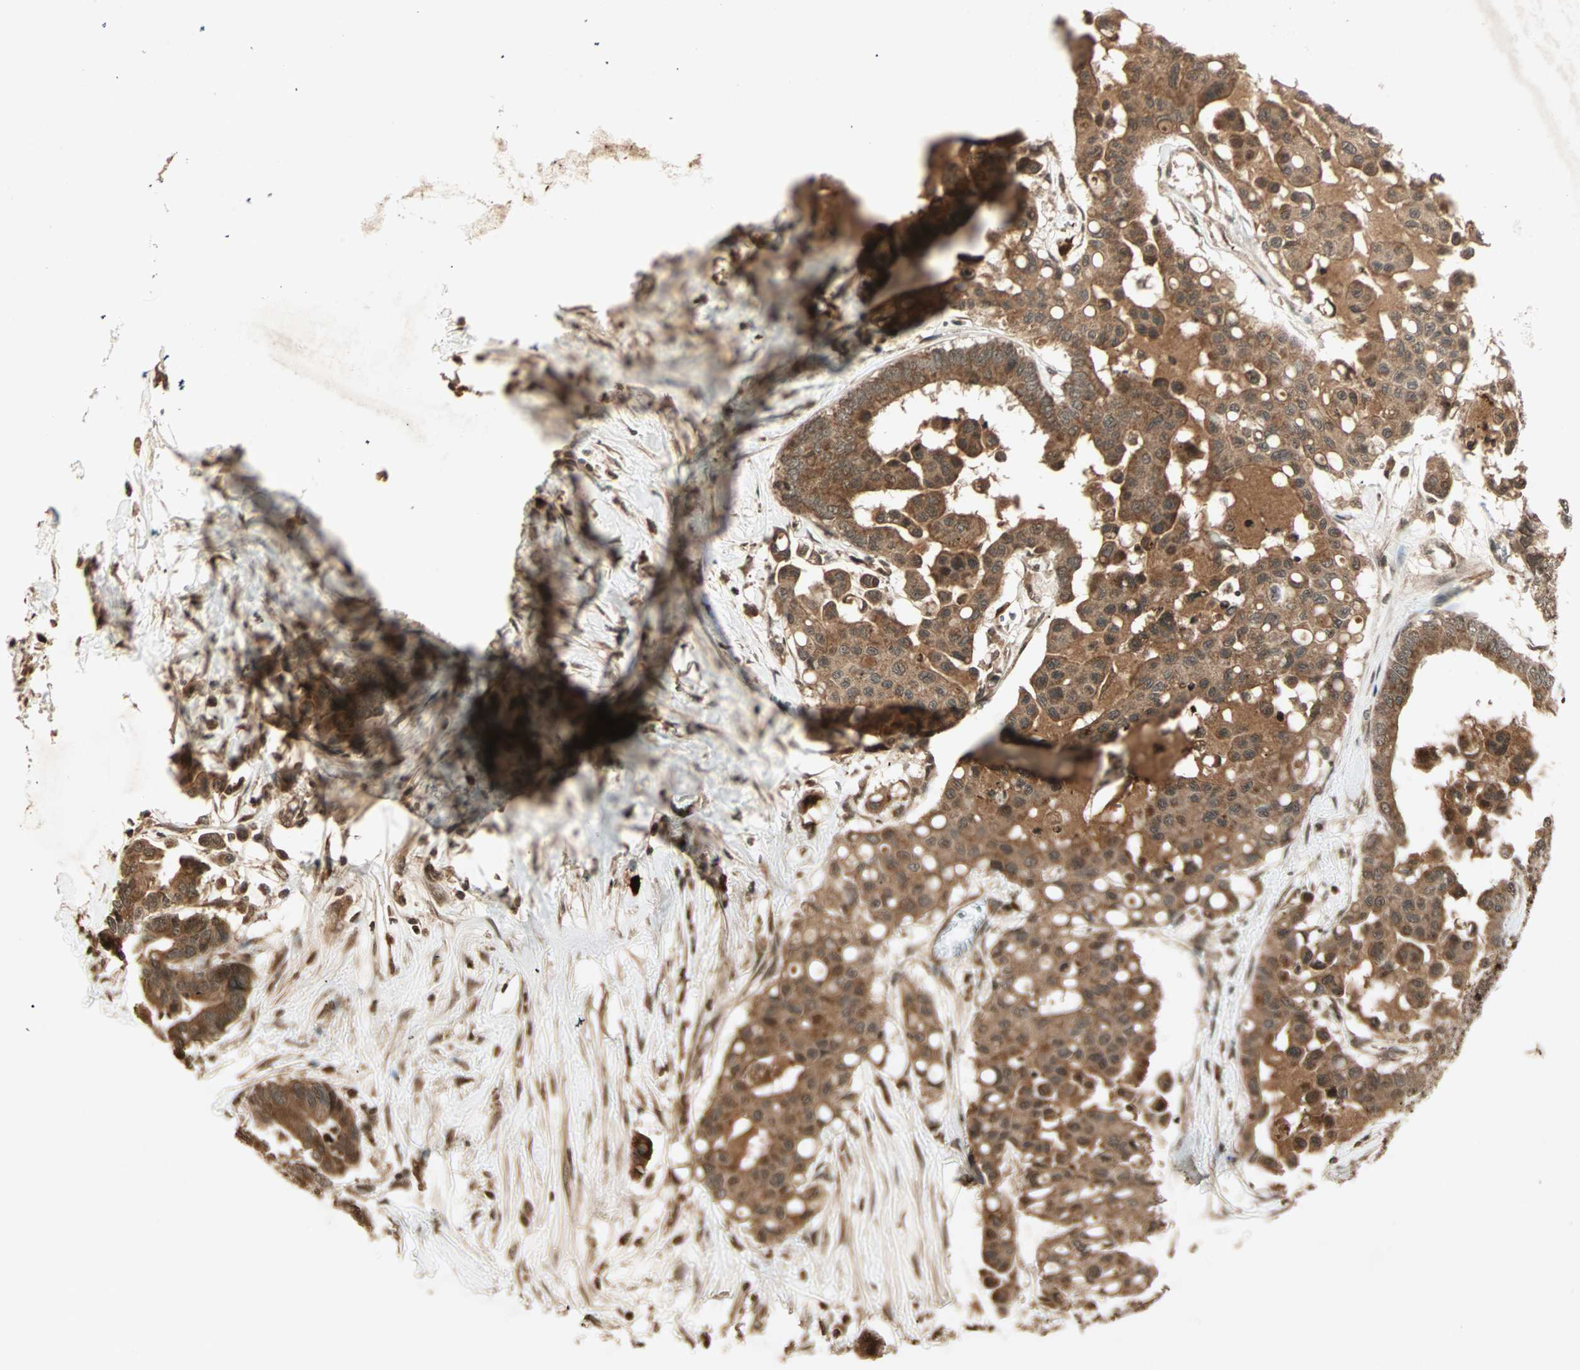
{"staining": {"intensity": "strong", "quantity": ">75%", "location": "cytoplasmic/membranous"}, "tissue": "colorectal cancer", "cell_type": "Tumor cells", "image_type": "cancer", "snomed": [{"axis": "morphology", "description": "Normal tissue, NOS"}, {"axis": "morphology", "description": "Adenocarcinoma, NOS"}, {"axis": "topography", "description": "Colon"}], "caption": "This photomicrograph demonstrates immunohistochemistry (IHC) staining of colorectal adenocarcinoma, with high strong cytoplasmic/membranous positivity in about >75% of tumor cells.", "gene": "RFFL", "patient": {"sex": "male", "age": 82}}